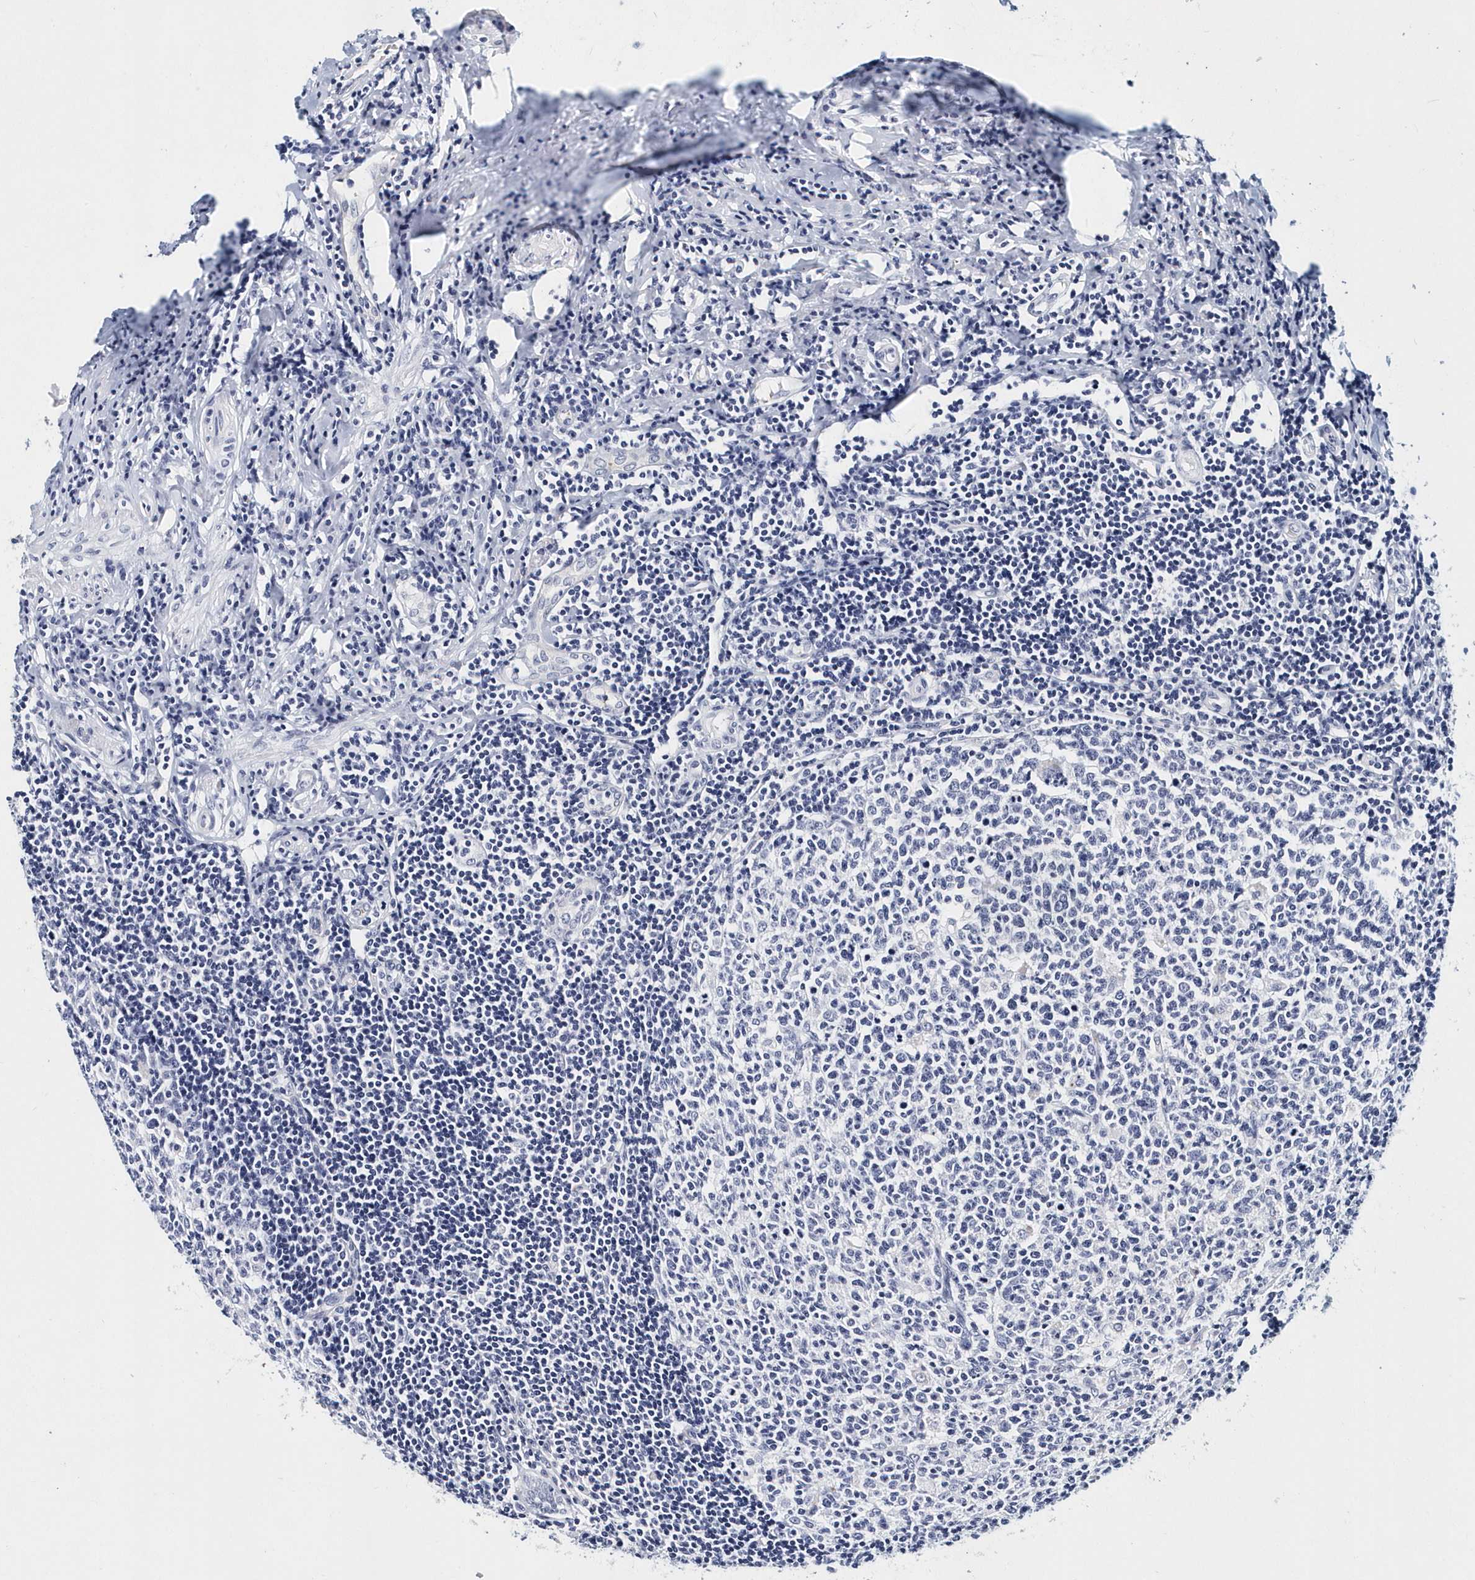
{"staining": {"intensity": "negative", "quantity": "none", "location": "none"}, "tissue": "appendix", "cell_type": "Glandular cells", "image_type": "normal", "snomed": [{"axis": "morphology", "description": "Normal tissue, NOS"}, {"axis": "topography", "description": "Appendix"}], "caption": "A micrograph of appendix stained for a protein exhibits no brown staining in glandular cells.", "gene": "ITGA2B", "patient": {"sex": "female", "age": 54}}